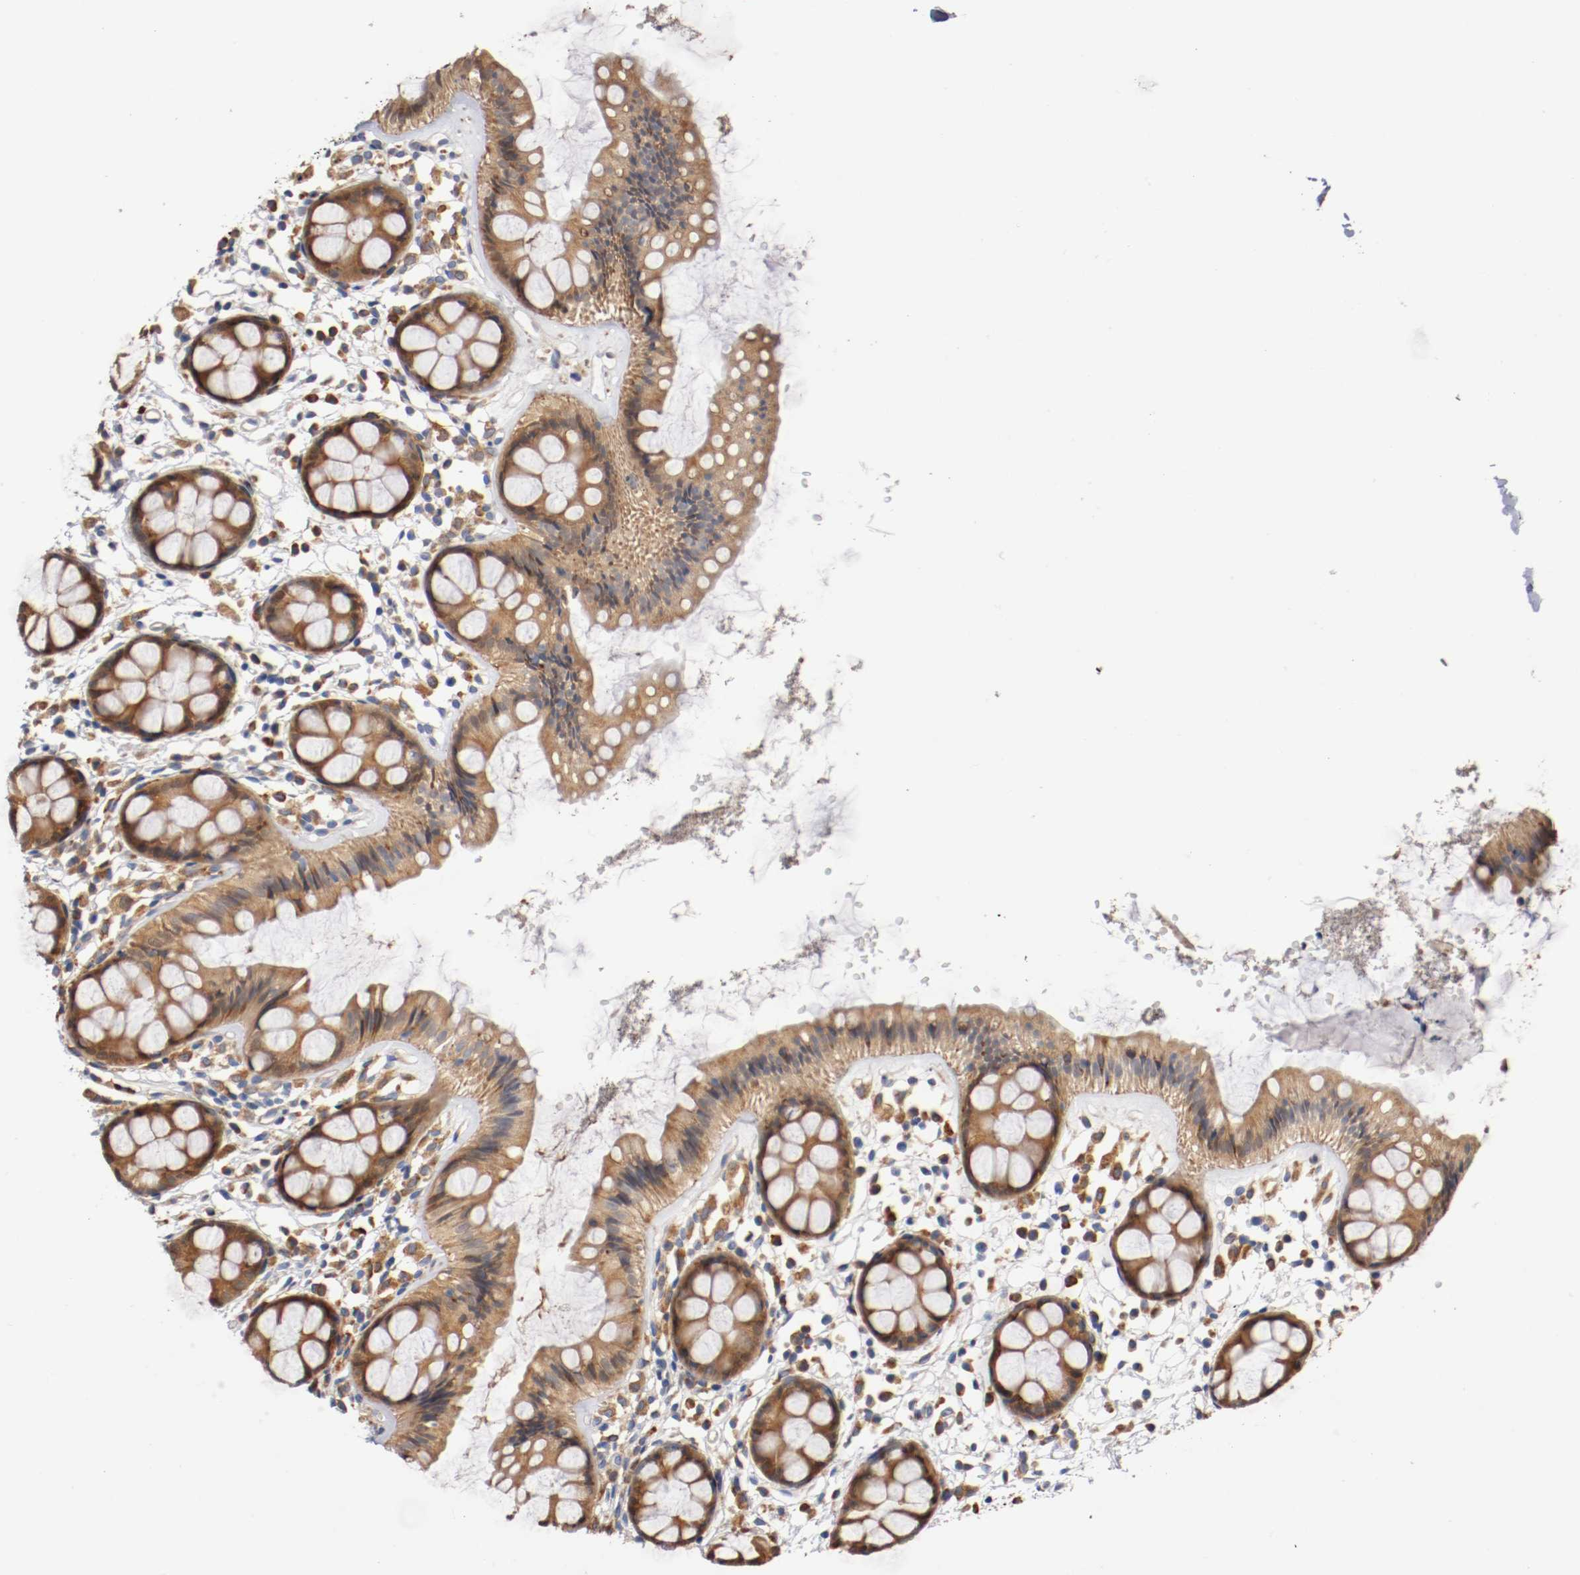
{"staining": {"intensity": "moderate", "quantity": ">75%", "location": "cytoplasmic/membranous"}, "tissue": "rectum", "cell_type": "Glandular cells", "image_type": "normal", "snomed": [{"axis": "morphology", "description": "Normal tissue, NOS"}, {"axis": "topography", "description": "Rectum"}], "caption": "Immunohistochemical staining of normal human rectum exhibits moderate cytoplasmic/membranous protein staining in about >75% of glandular cells. Nuclei are stained in blue.", "gene": "TNFSF12", "patient": {"sex": "female", "age": 66}}